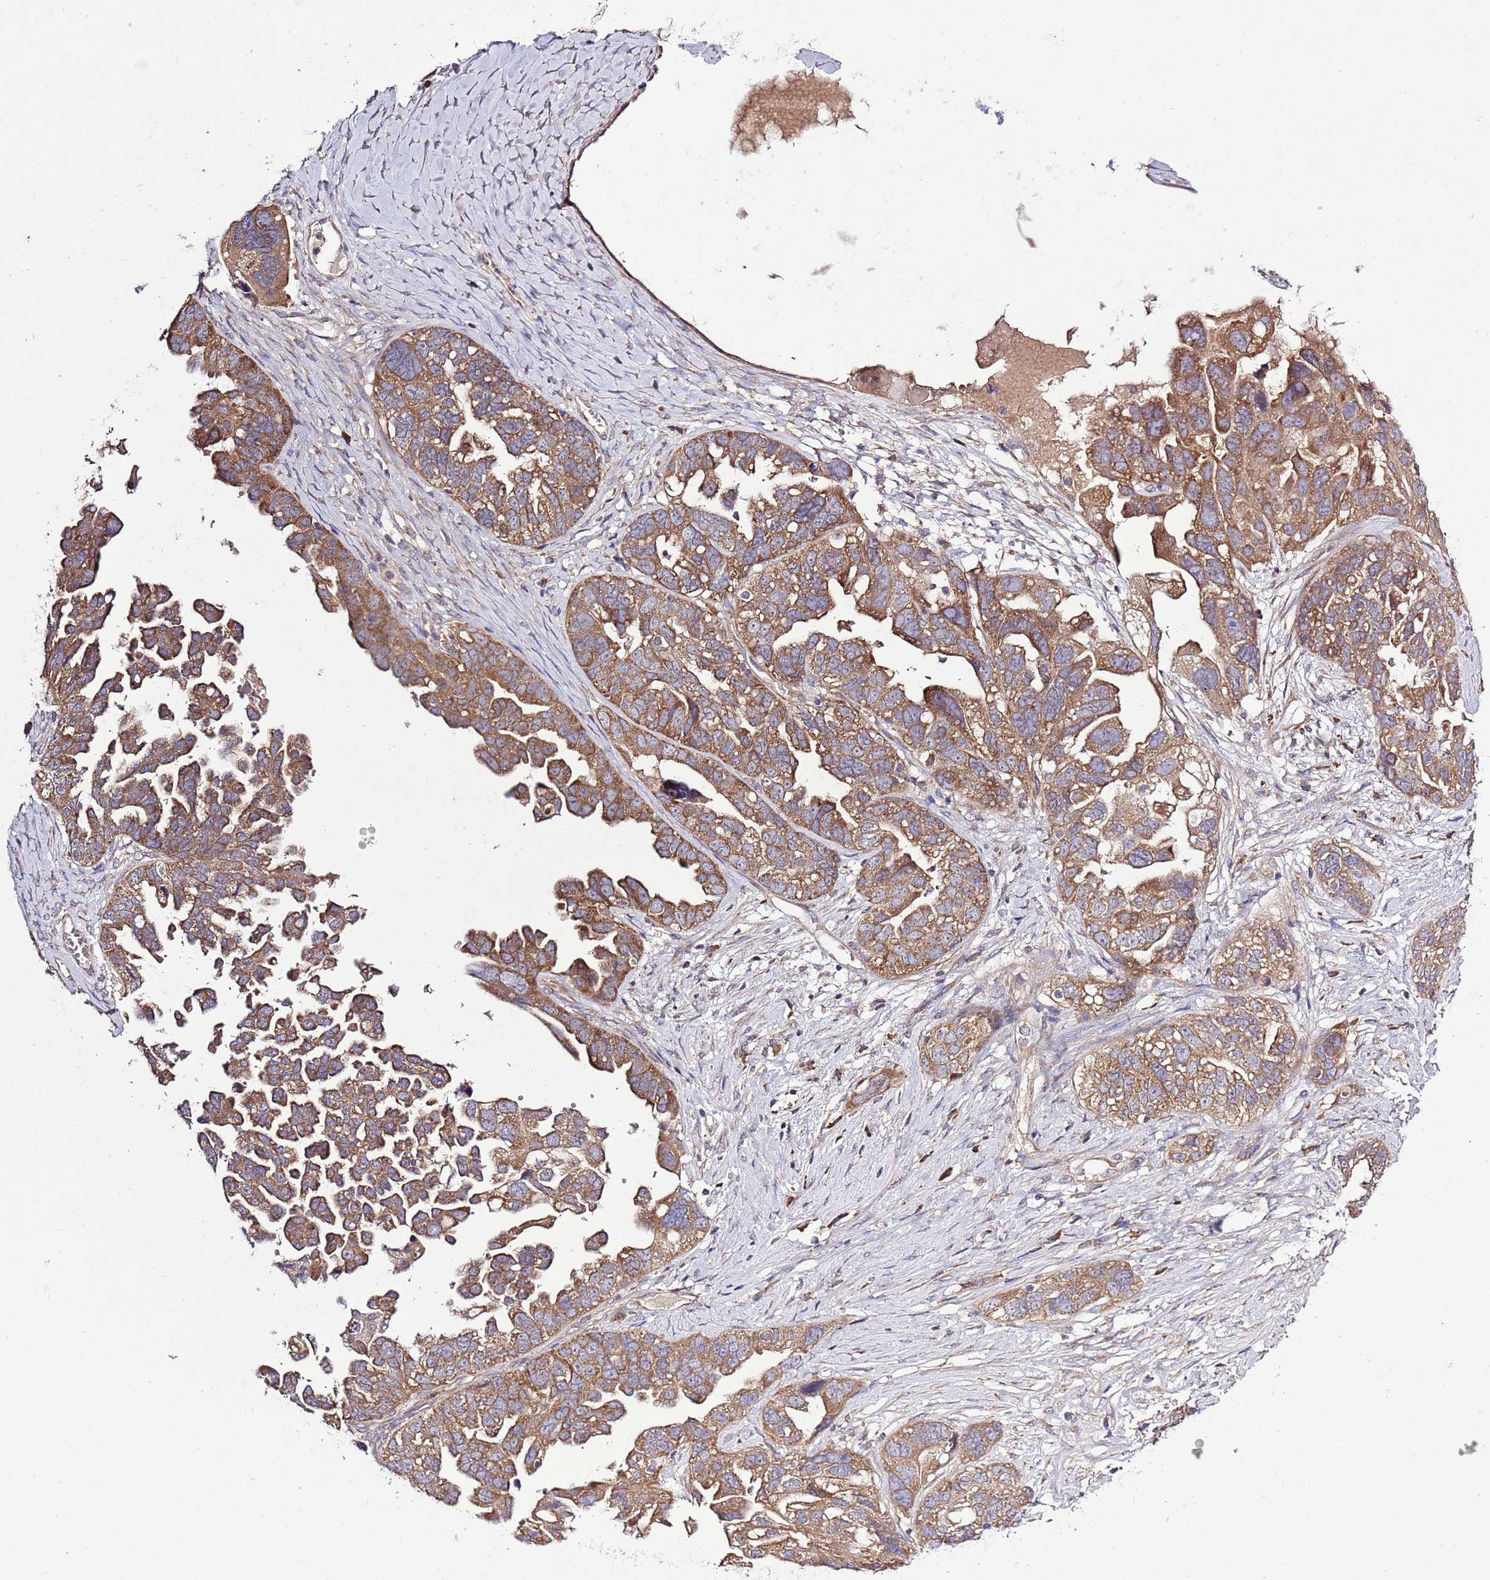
{"staining": {"intensity": "moderate", "quantity": ">75%", "location": "cytoplasmic/membranous"}, "tissue": "ovarian cancer", "cell_type": "Tumor cells", "image_type": "cancer", "snomed": [{"axis": "morphology", "description": "Cystadenocarcinoma, serous, NOS"}, {"axis": "topography", "description": "Ovary"}], "caption": "Ovarian cancer was stained to show a protein in brown. There is medium levels of moderate cytoplasmic/membranous expression in about >75% of tumor cells. The staining is performed using DAB (3,3'-diaminobenzidine) brown chromogen to label protein expression. The nuclei are counter-stained blue using hematoxylin.", "gene": "MFNG", "patient": {"sex": "female", "age": 79}}